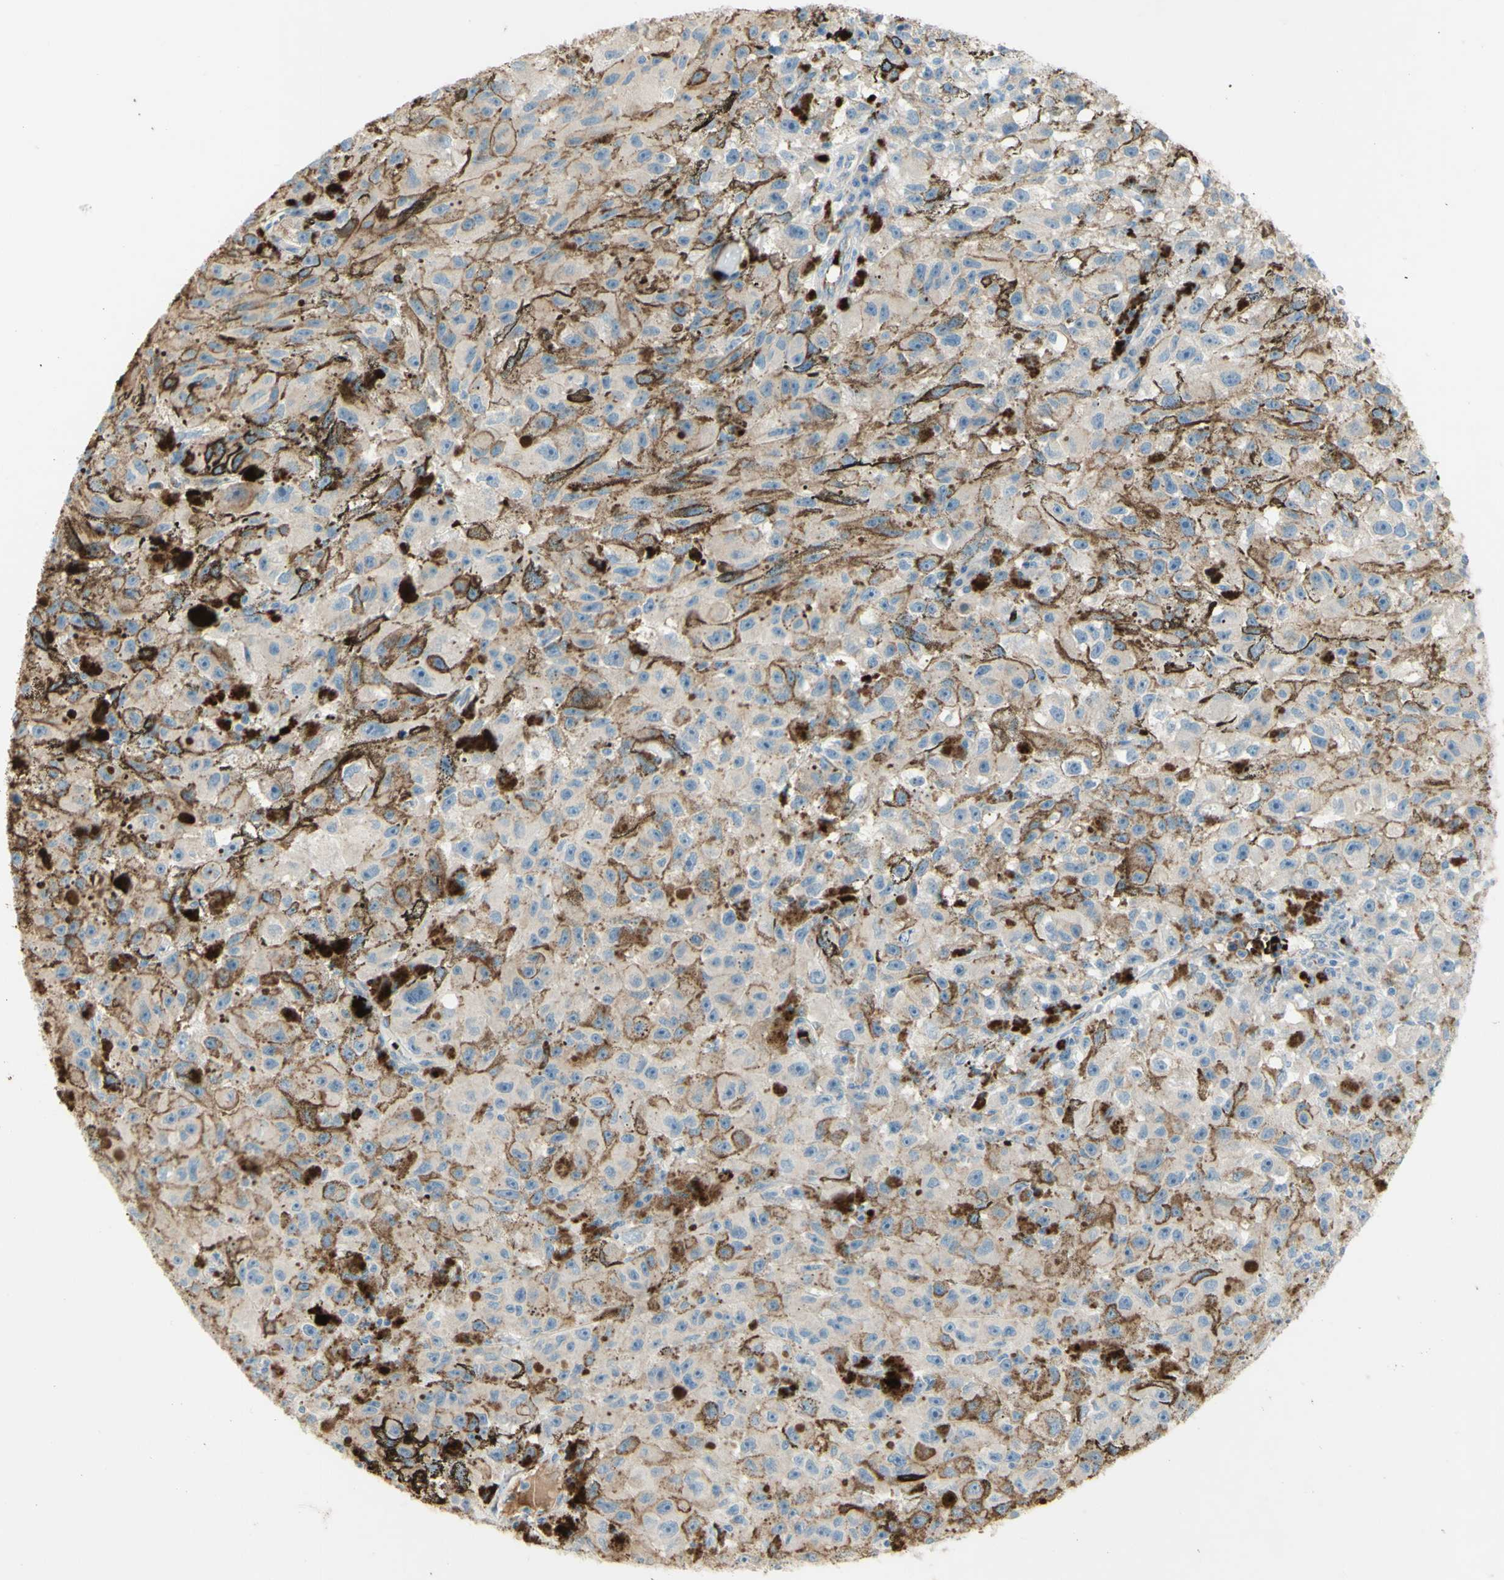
{"staining": {"intensity": "weak", "quantity": "<25%", "location": "cytoplasmic/membranous"}, "tissue": "melanoma", "cell_type": "Tumor cells", "image_type": "cancer", "snomed": [{"axis": "morphology", "description": "Malignant melanoma, NOS"}, {"axis": "topography", "description": "Skin"}], "caption": "Malignant melanoma was stained to show a protein in brown. There is no significant staining in tumor cells.", "gene": "GAN", "patient": {"sex": "female", "age": 104}}